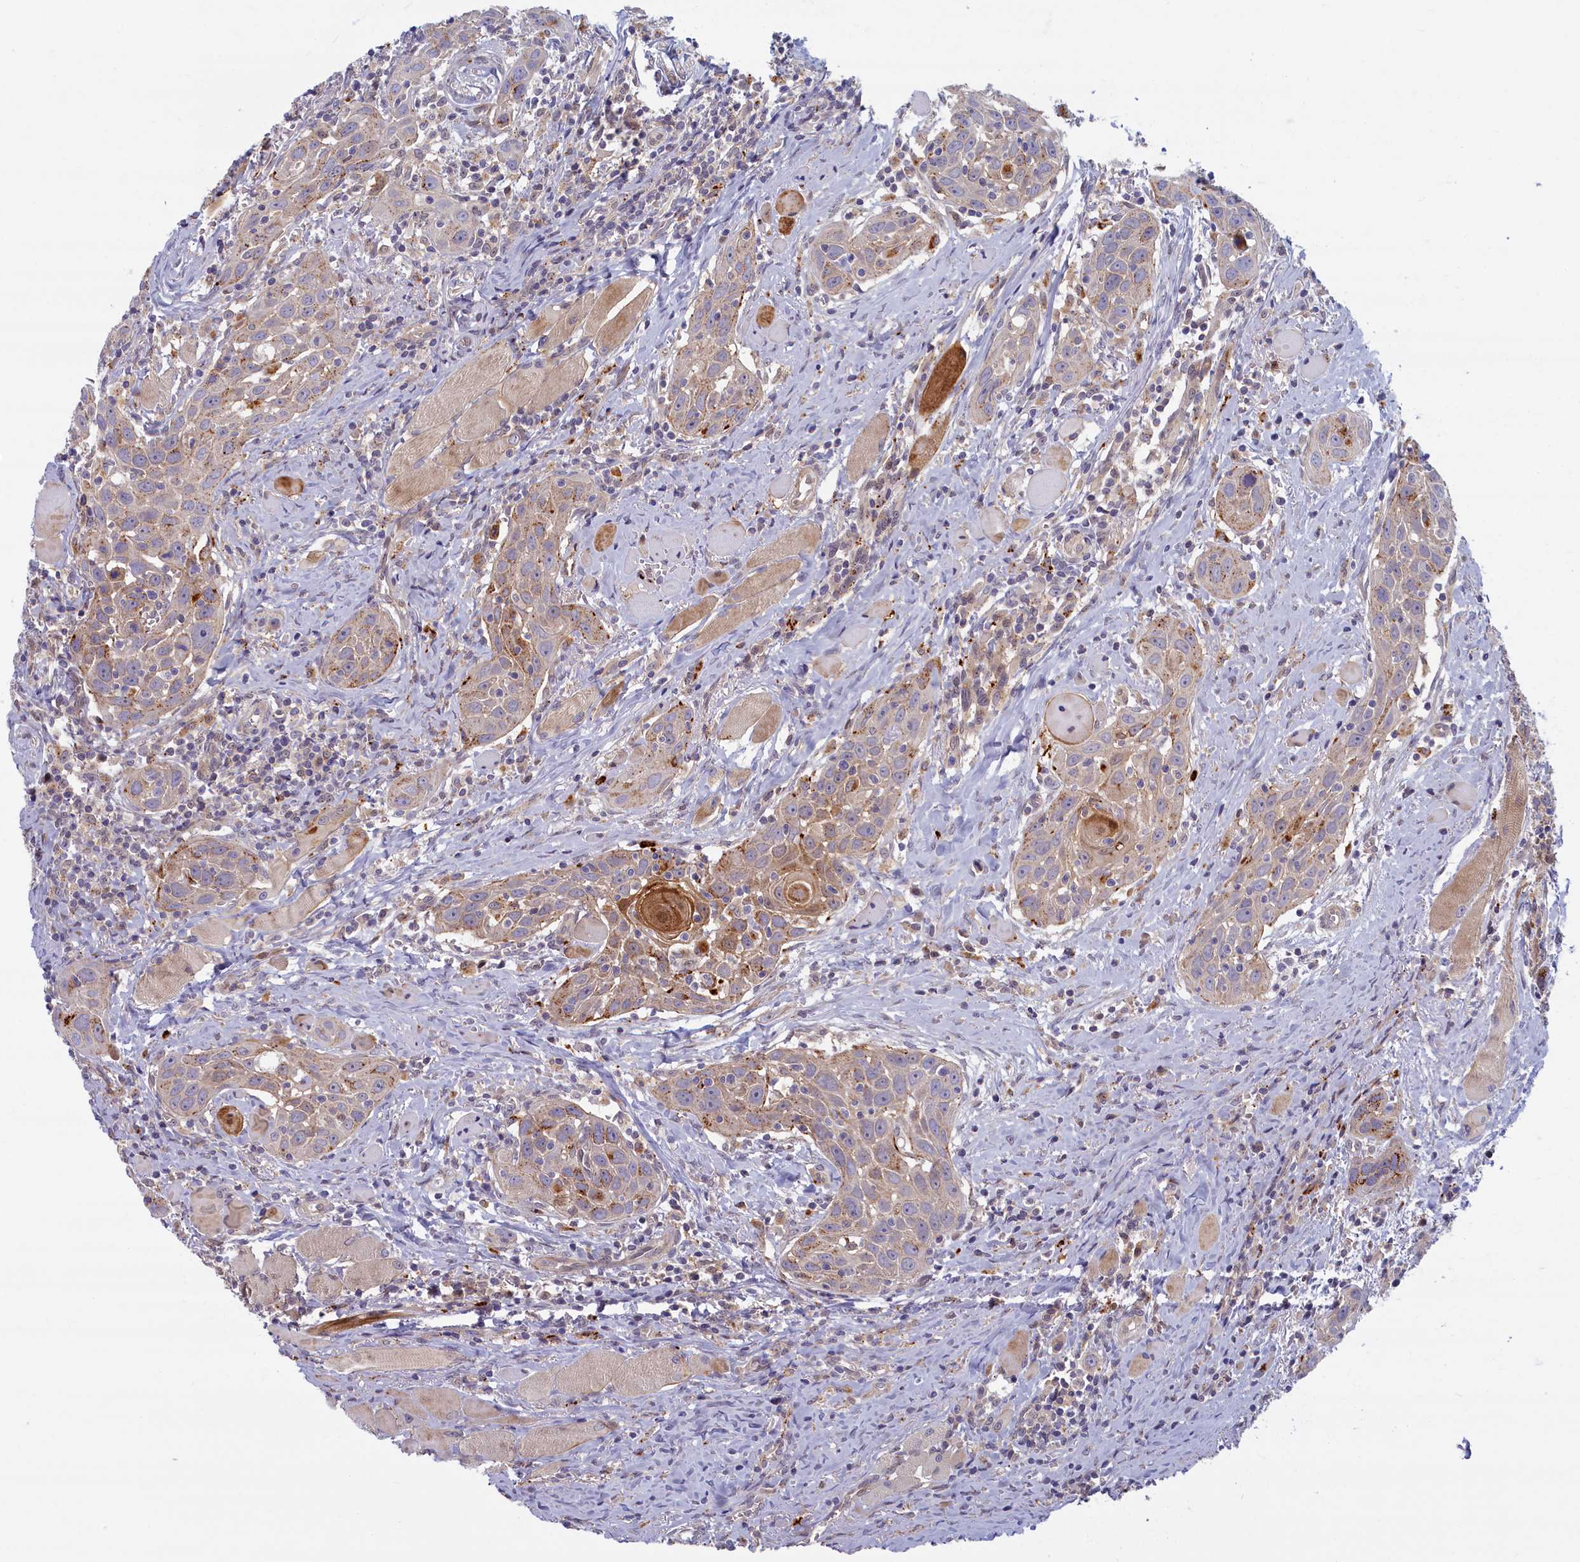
{"staining": {"intensity": "weak", "quantity": "<25%", "location": "cytoplasmic/membranous"}, "tissue": "head and neck cancer", "cell_type": "Tumor cells", "image_type": "cancer", "snomed": [{"axis": "morphology", "description": "Squamous cell carcinoma, NOS"}, {"axis": "topography", "description": "Oral tissue"}, {"axis": "topography", "description": "Head-Neck"}], "caption": "The micrograph exhibits no staining of tumor cells in head and neck cancer (squamous cell carcinoma).", "gene": "FCSK", "patient": {"sex": "female", "age": 50}}